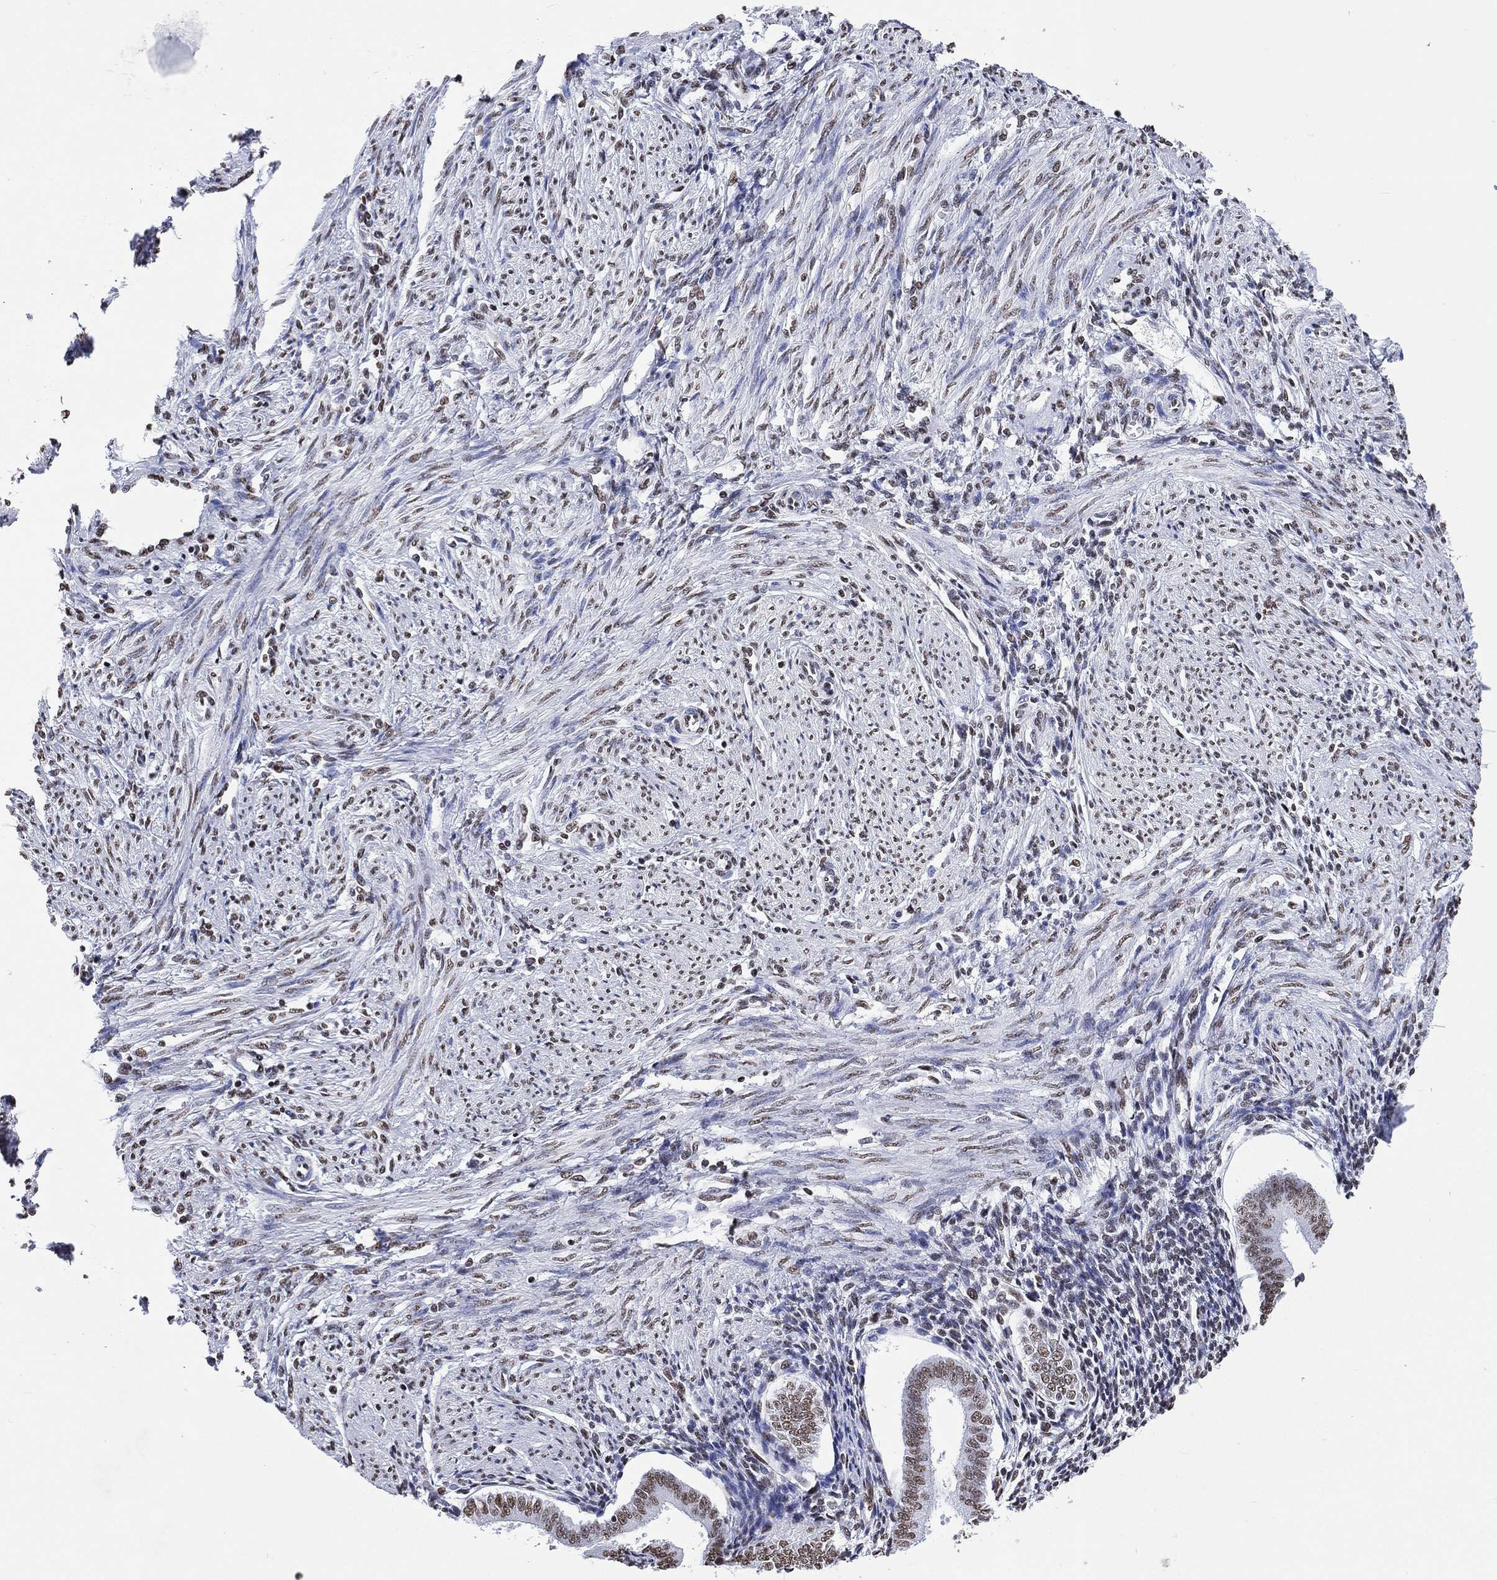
{"staining": {"intensity": "moderate", "quantity": ">75%", "location": "nuclear"}, "tissue": "endometrium", "cell_type": "Cells in endometrial stroma", "image_type": "normal", "snomed": [{"axis": "morphology", "description": "Normal tissue, NOS"}, {"axis": "topography", "description": "Endometrium"}], "caption": "Human endometrium stained with a brown dye exhibits moderate nuclear positive staining in about >75% of cells in endometrial stroma.", "gene": "RETREG2", "patient": {"sex": "female", "age": 39}}